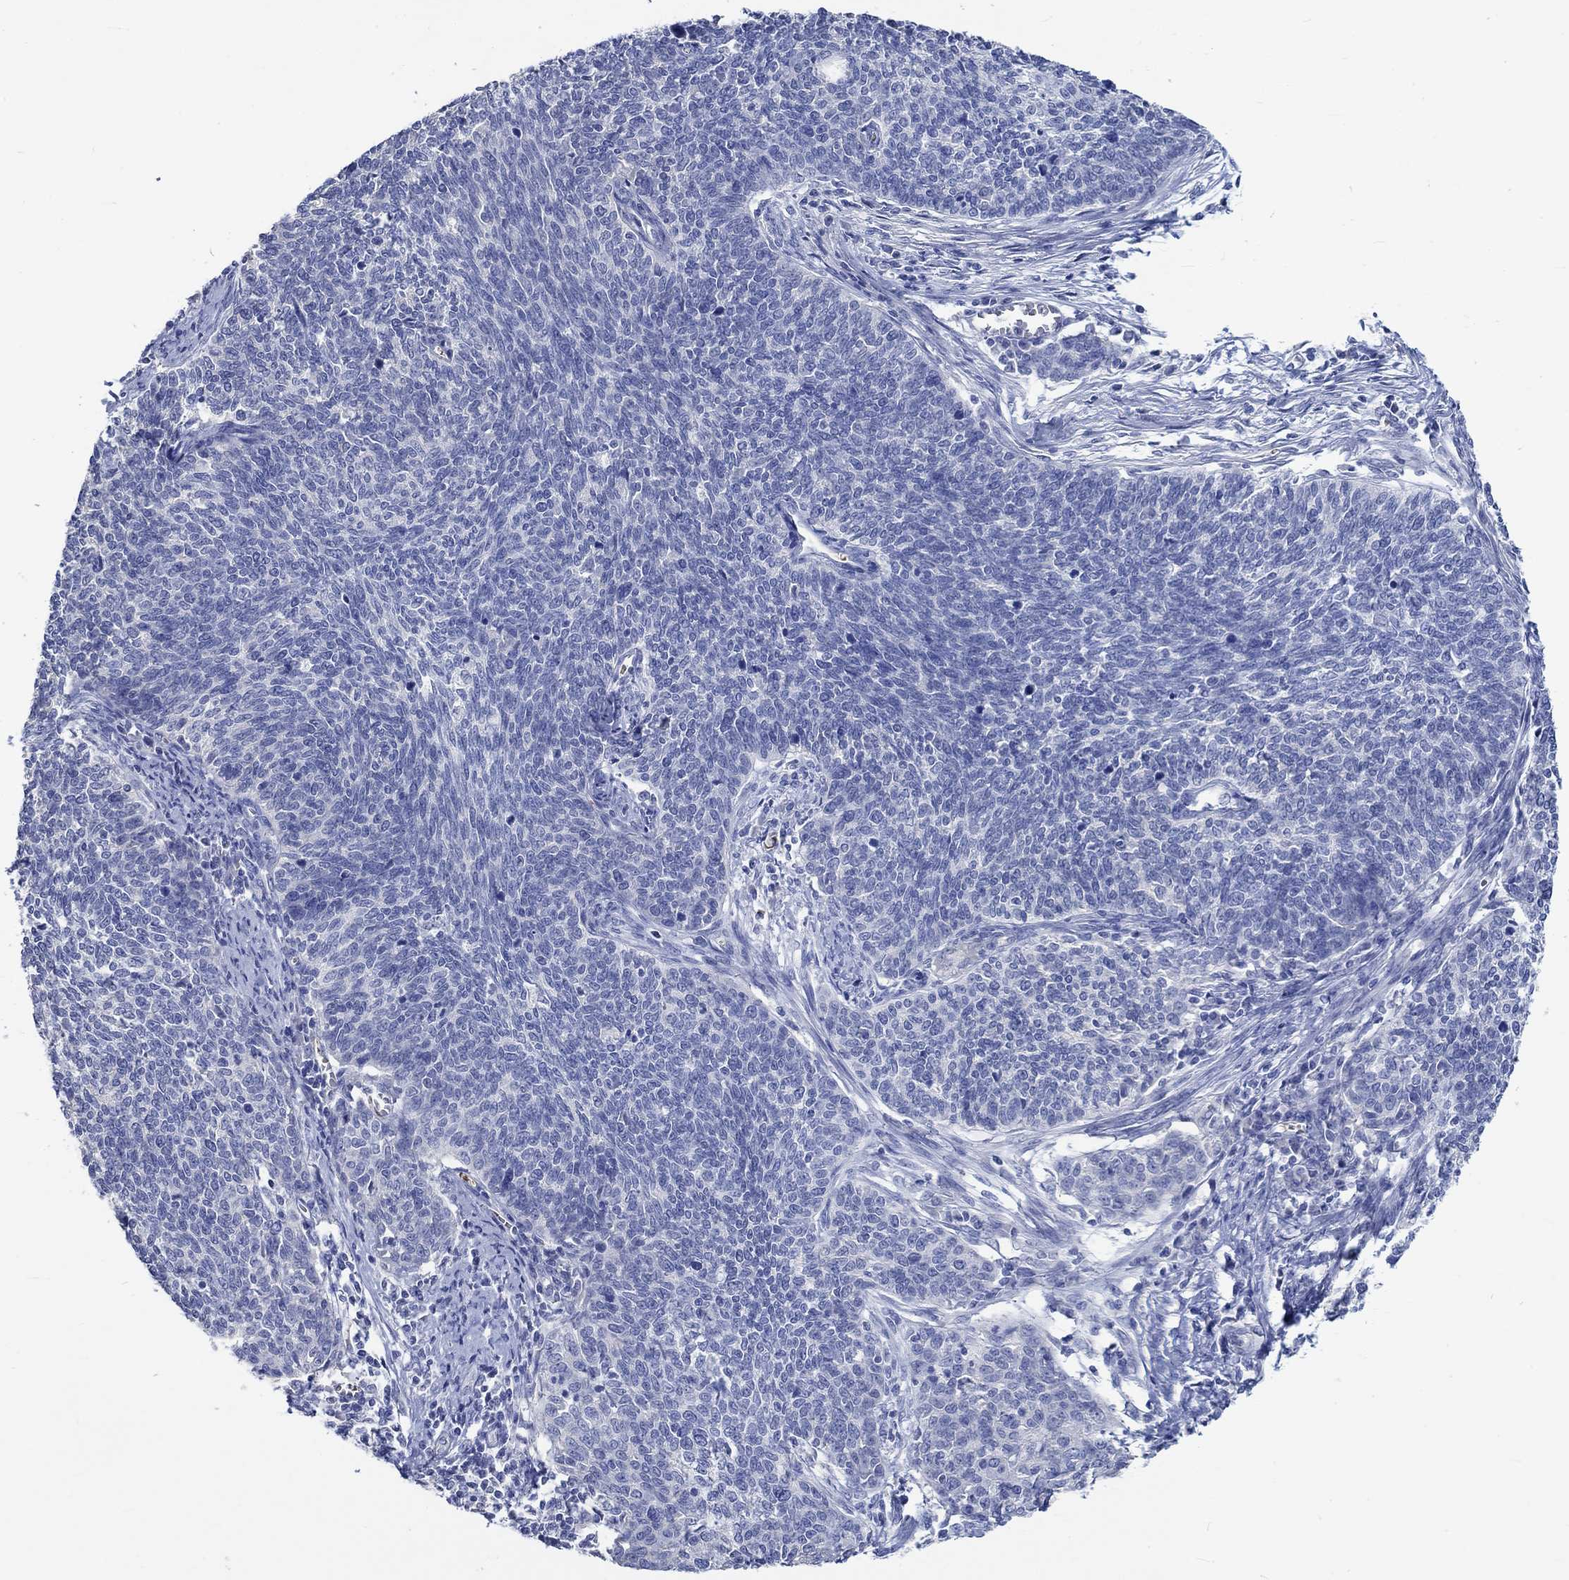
{"staining": {"intensity": "negative", "quantity": "none", "location": "none"}, "tissue": "cervical cancer", "cell_type": "Tumor cells", "image_type": "cancer", "snomed": [{"axis": "morphology", "description": "Squamous cell carcinoma, NOS"}, {"axis": "topography", "description": "Cervix"}], "caption": "DAB (3,3'-diaminobenzidine) immunohistochemical staining of cervical cancer shows no significant positivity in tumor cells.", "gene": "KCNA1", "patient": {"sex": "female", "age": 39}}